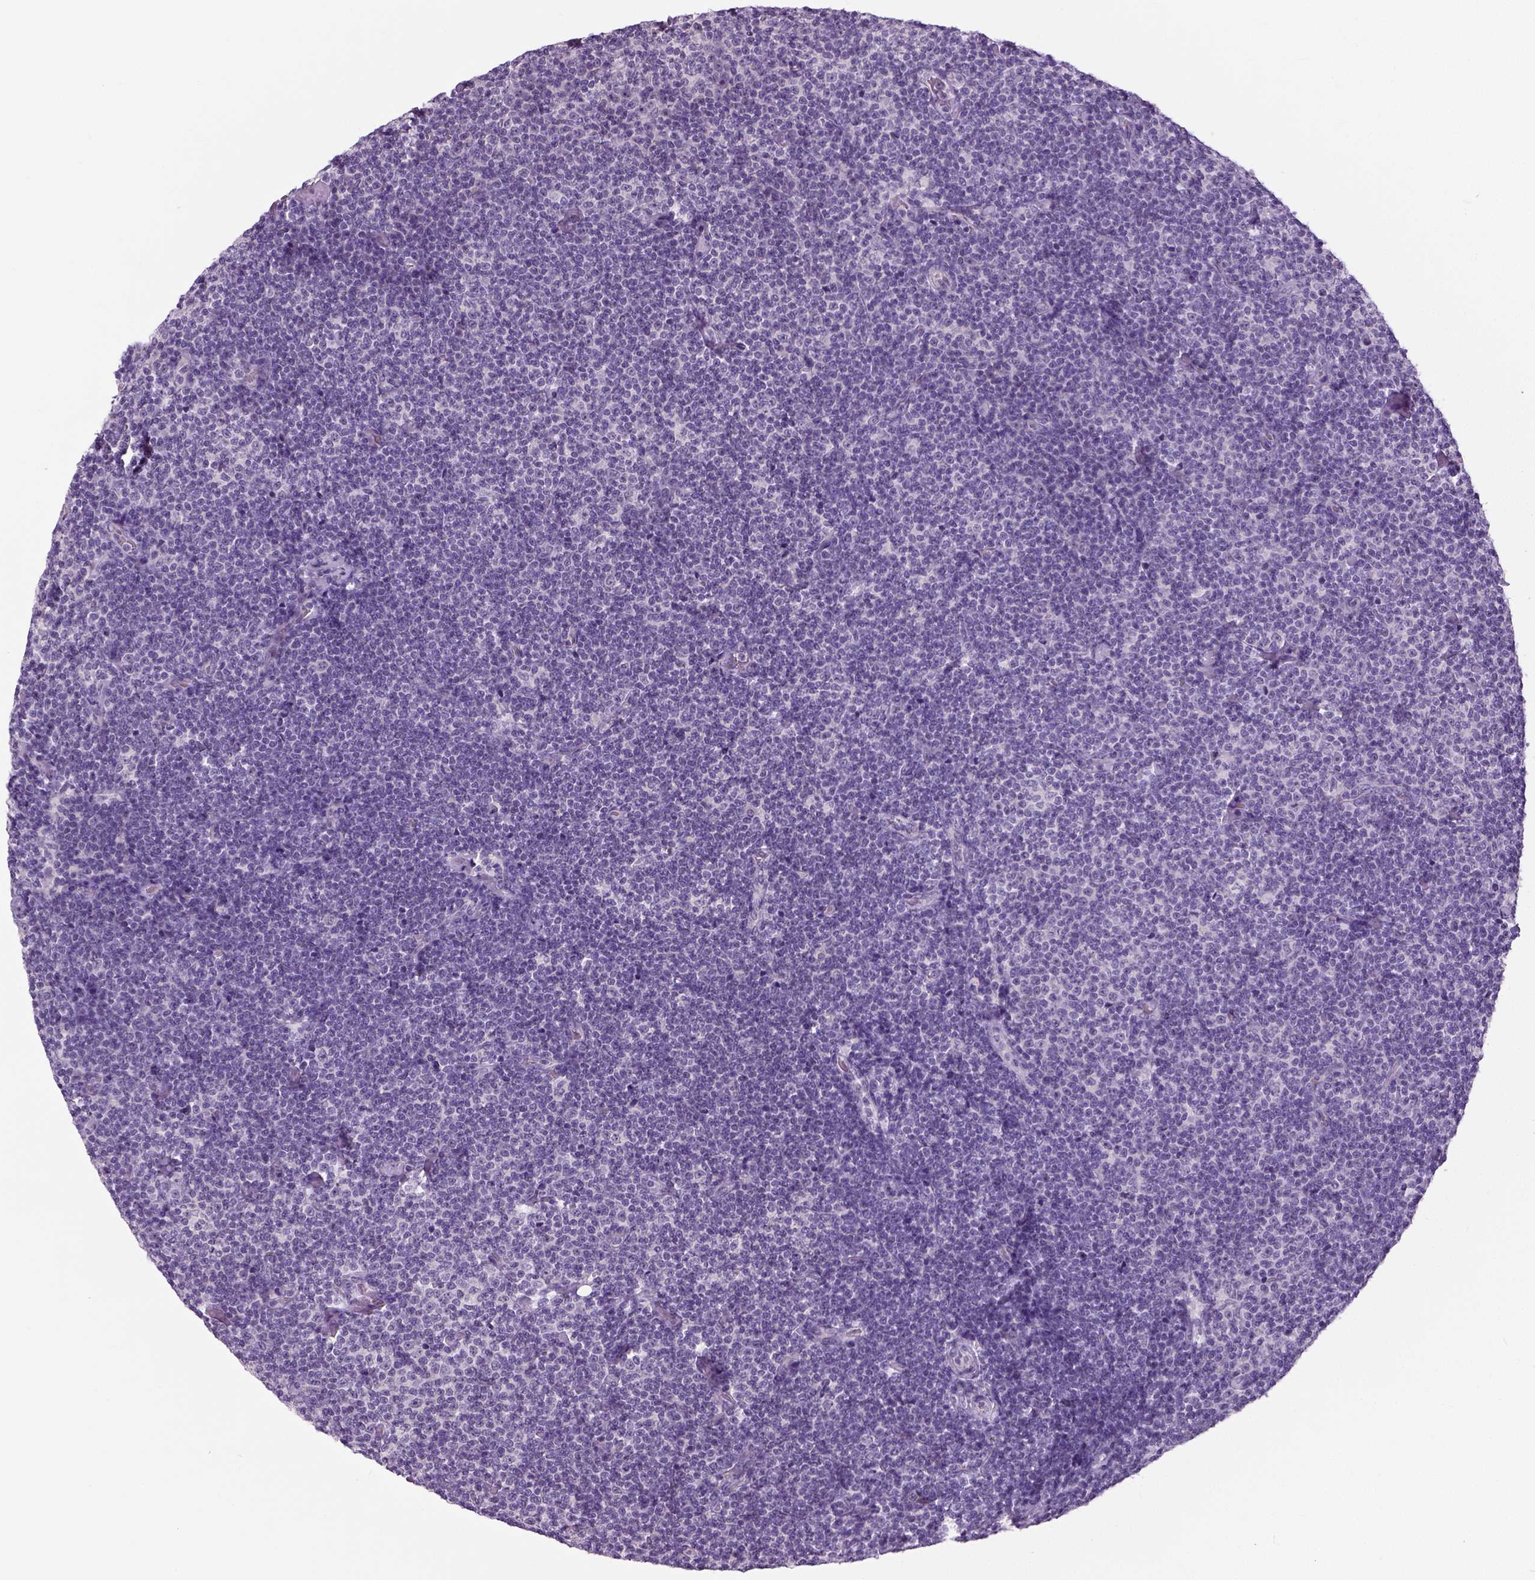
{"staining": {"intensity": "negative", "quantity": "none", "location": "none"}, "tissue": "lymphoma", "cell_type": "Tumor cells", "image_type": "cancer", "snomed": [{"axis": "morphology", "description": "Malignant lymphoma, non-Hodgkin's type, Low grade"}, {"axis": "topography", "description": "Lymph node"}], "caption": "Immunohistochemistry micrograph of low-grade malignant lymphoma, non-Hodgkin's type stained for a protein (brown), which demonstrates no positivity in tumor cells.", "gene": "NECAB1", "patient": {"sex": "male", "age": 81}}